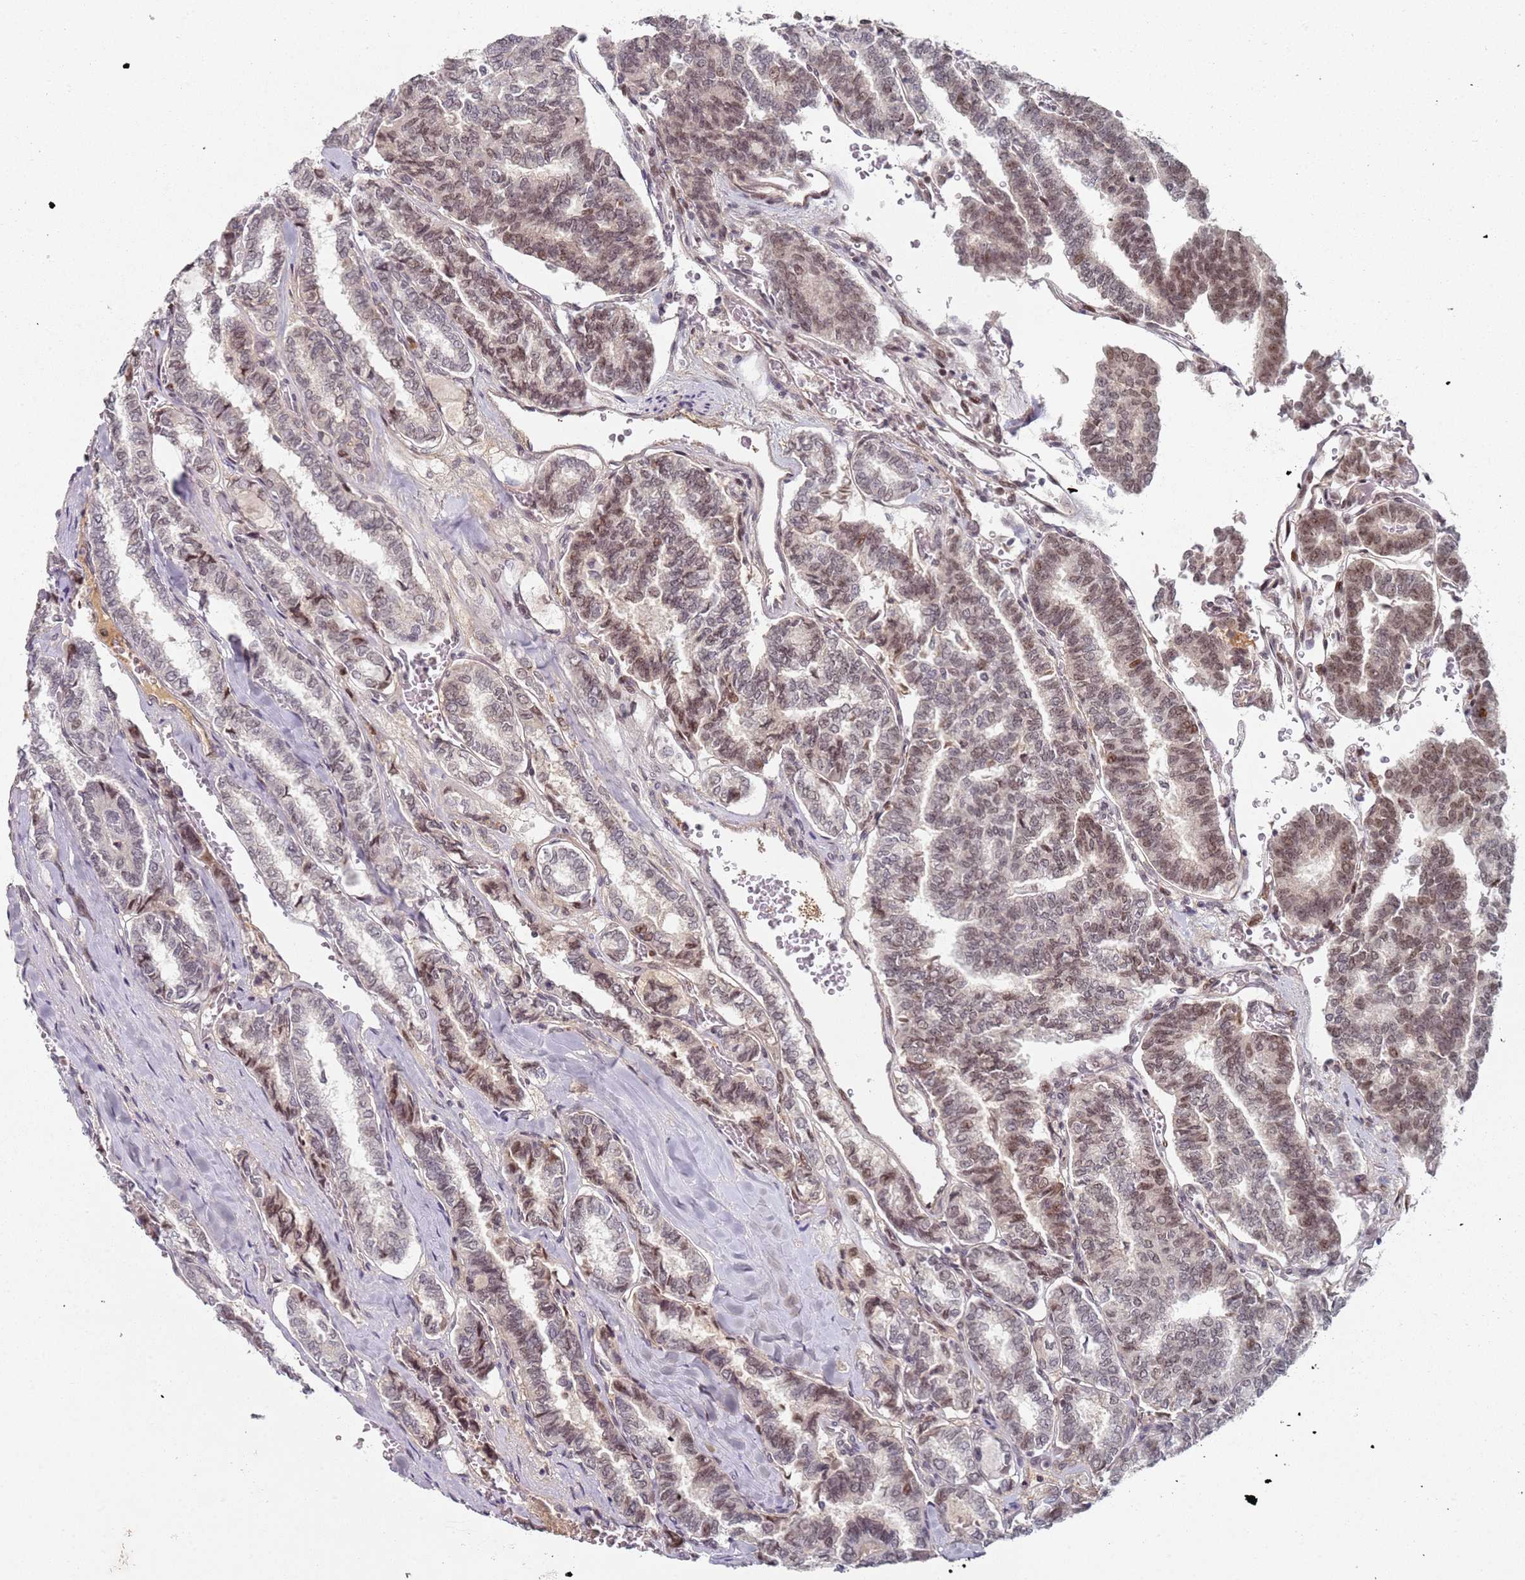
{"staining": {"intensity": "moderate", "quantity": ">75%", "location": "nuclear"}, "tissue": "thyroid cancer", "cell_type": "Tumor cells", "image_type": "cancer", "snomed": [{"axis": "morphology", "description": "Papillary adenocarcinoma, NOS"}, {"axis": "topography", "description": "Thyroid gland"}], "caption": "Immunohistochemical staining of thyroid cancer (papillary adenocarcinoma) demonstrates medium levels of moderate nuclear staining in about >75% of tumor cells.", "gene": "ATF6B", "patient": {"sex": "female", "age": 35}}